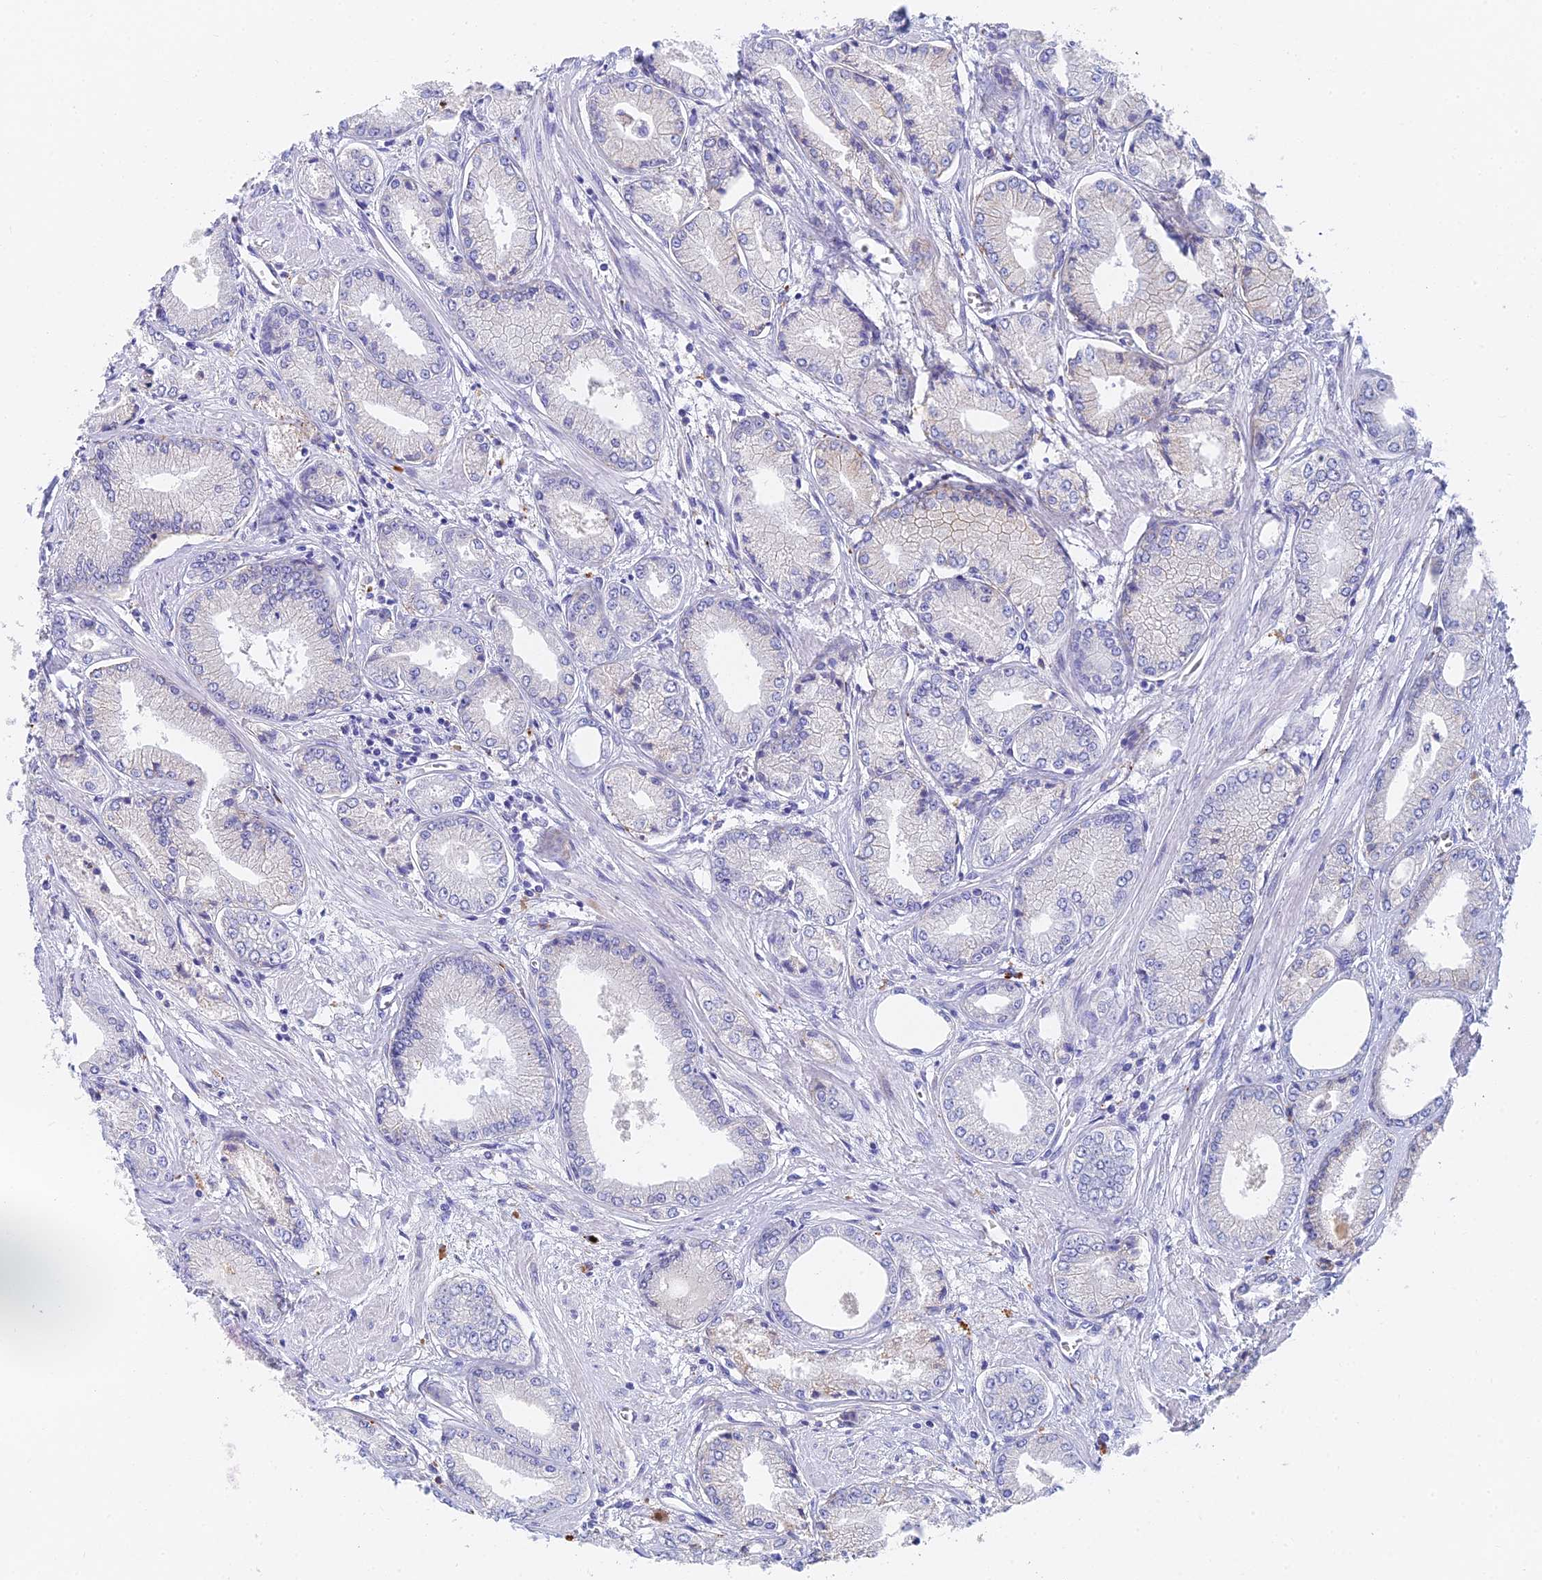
{"staining": {"intensity": "negative", "quantity": "none", "location": "none"}, "tissue": "prostate cancer", "cell_type": "Tumor cells", "image_type": "cancer", "snomed": [{"axis": "morphology", "description": "Adenocarcinoma, Low grade"}, {"axis": "topography", "description": "Prostate"}], "caption": "DAB immunohistochemical staining of human prostate cancer exhibits no significant expression in tumor cells. The staining was performed using DAB (3,3'-diaminobenzidine) to visualize the protein expression in brown, while the nuclei were stained in blue with hematoxylin (Magnification: 20x).", "gene": "ADAMTS13", "patient": {"sex": "male", "age": 60}}